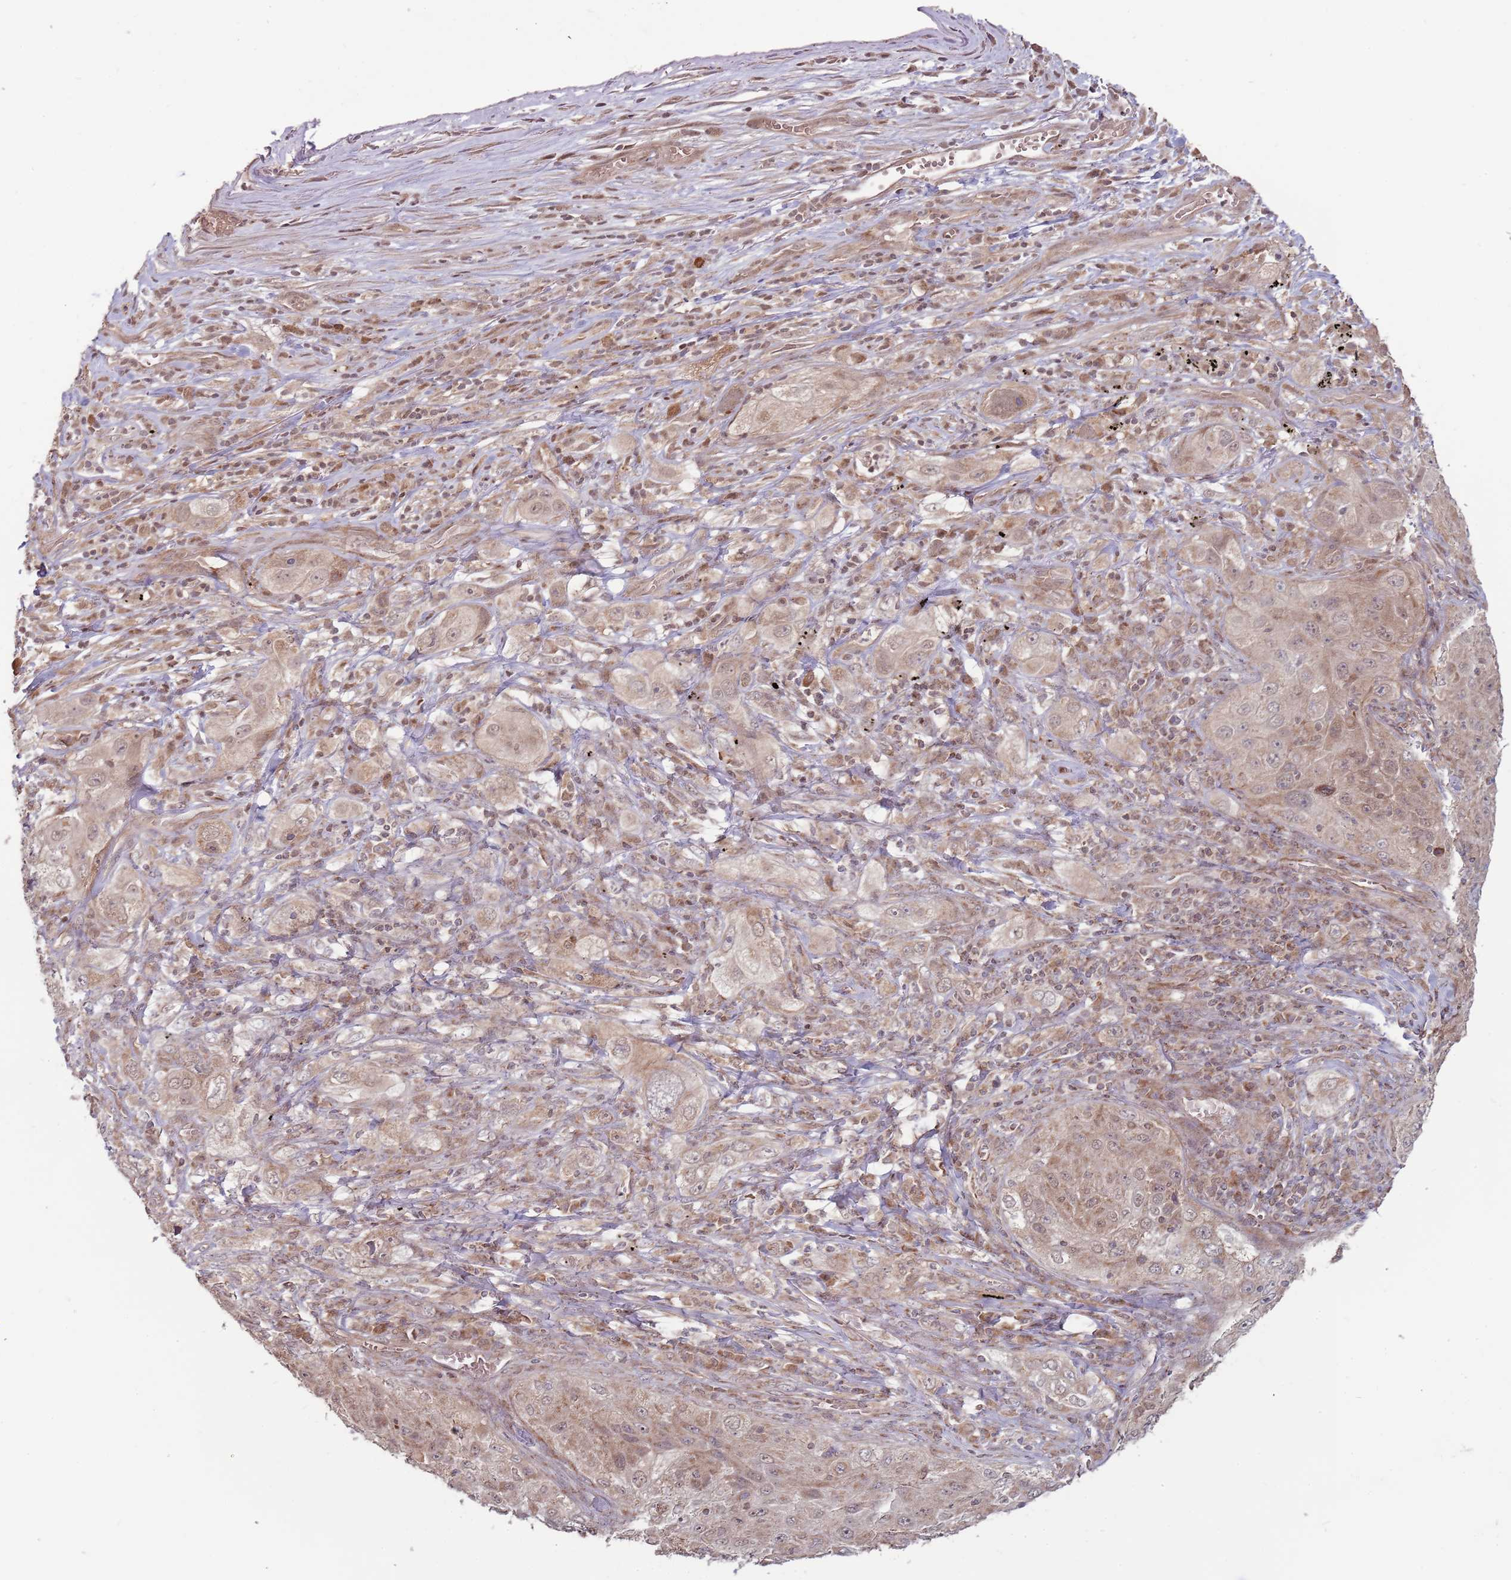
{"staining": {"intensity": "moderate", "quantity": "25%-75%", "location": "cytoplasmic/membranous,nuclear"}, "tissue": "lung cancer", "cell_type": "Tumor cells", "image_type": "cancer", "snomed": [{"axis": "morphology", "description": "Squamous cell carcinoma, NOS"}, {"axis": "topography", "description": "Lung"}], "caption": "The micrograph shows a brown stain indicating the presence of a protein in the cytoplasmic/membranous and nuclear of tumor cells in lung squamous cell carcinoma.", "gene": "RNF181", "patient": {"sex": "female", "age": 69}}